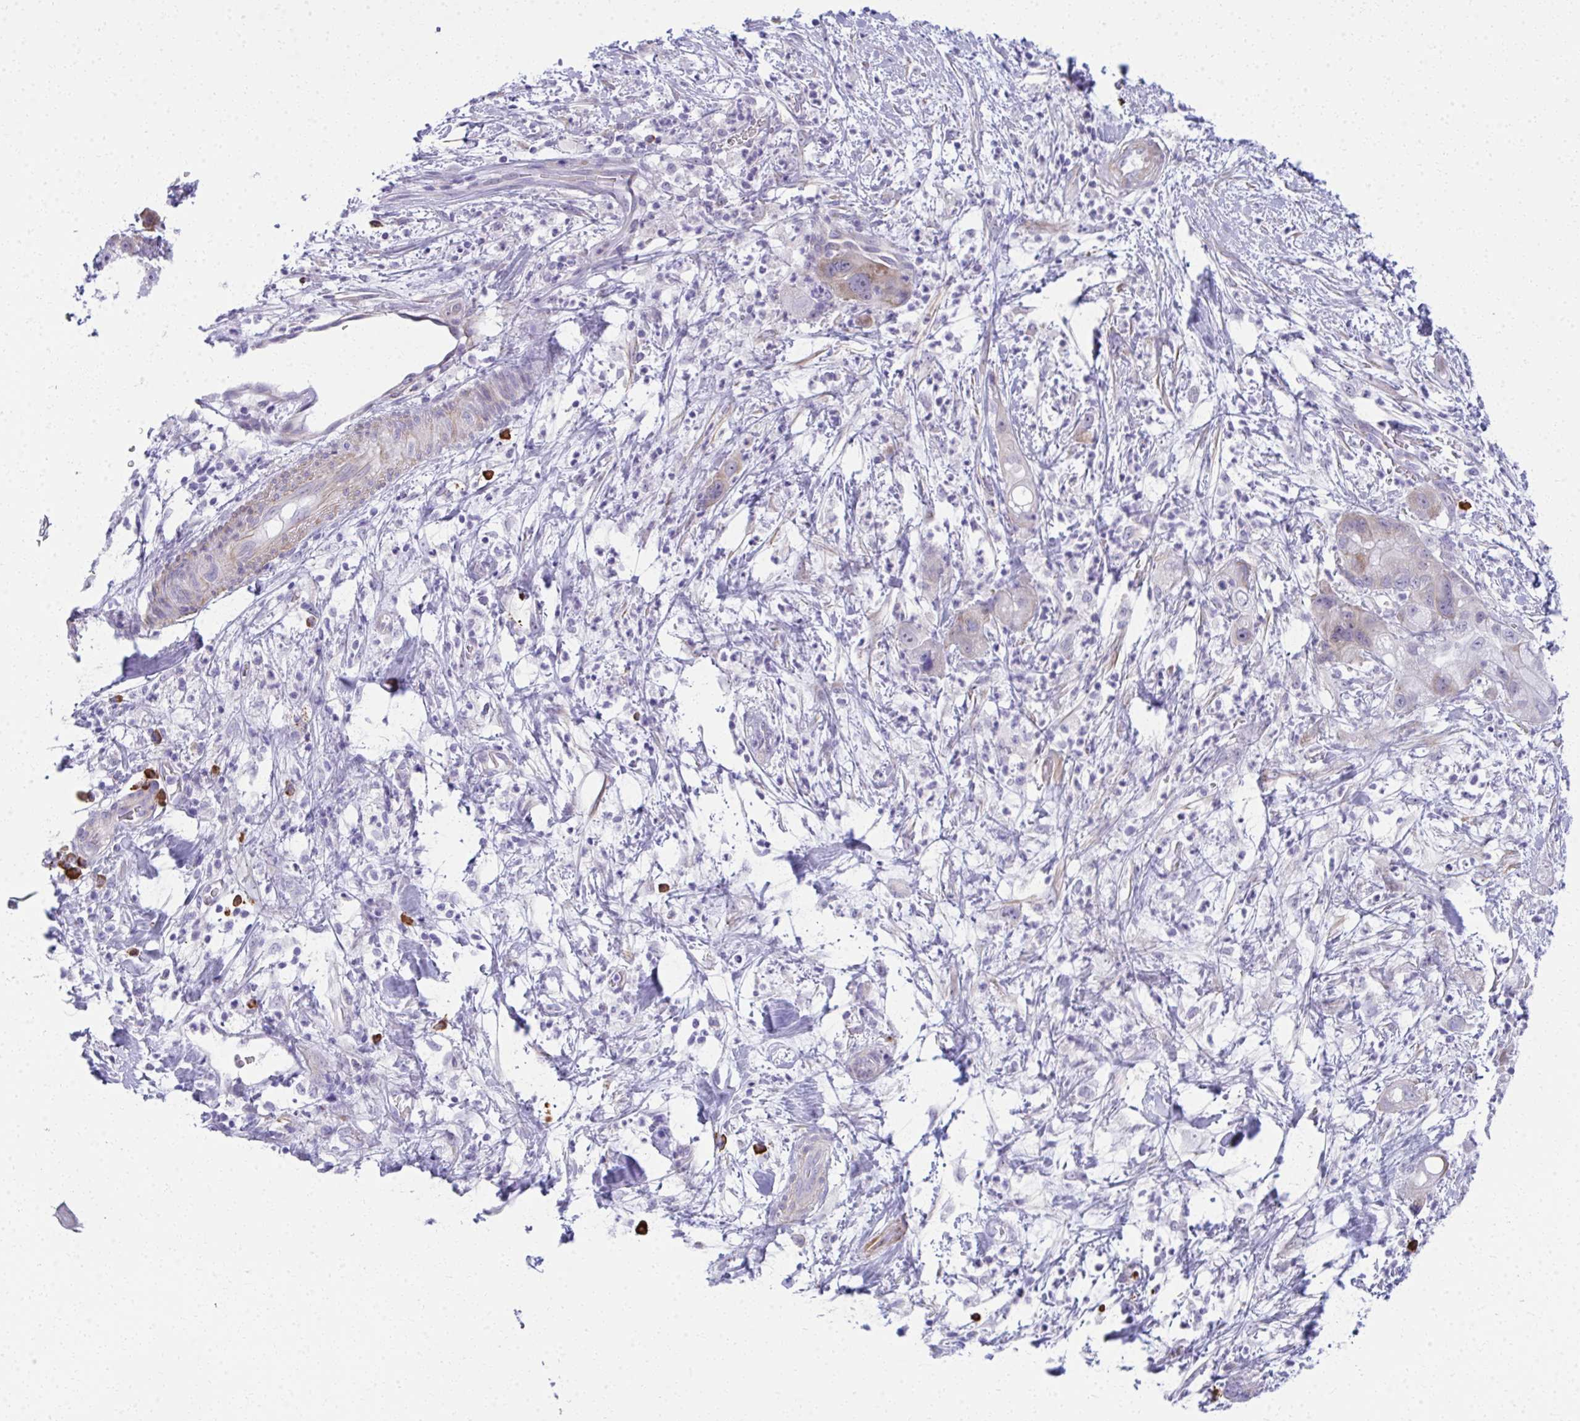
{"staining": {"intensity": "weak", "quantity": "<25%", "location": "cytoplasmic/membranous"}, "tissue": "pancreatic cancer", "cell_type": "Tumor cells", "image_type": "cancer", "snomed": [{"axis": "morphology", "description": "Adenocarcinoma, NOS"}, {"axis": "topography", "description": "Pancreas"}], "caption": "Tumor cells are negative for brown protein staining in pancreatic cancer.", "gene": "PUS7L", "patient": {"sex": "male", "age": 68}}